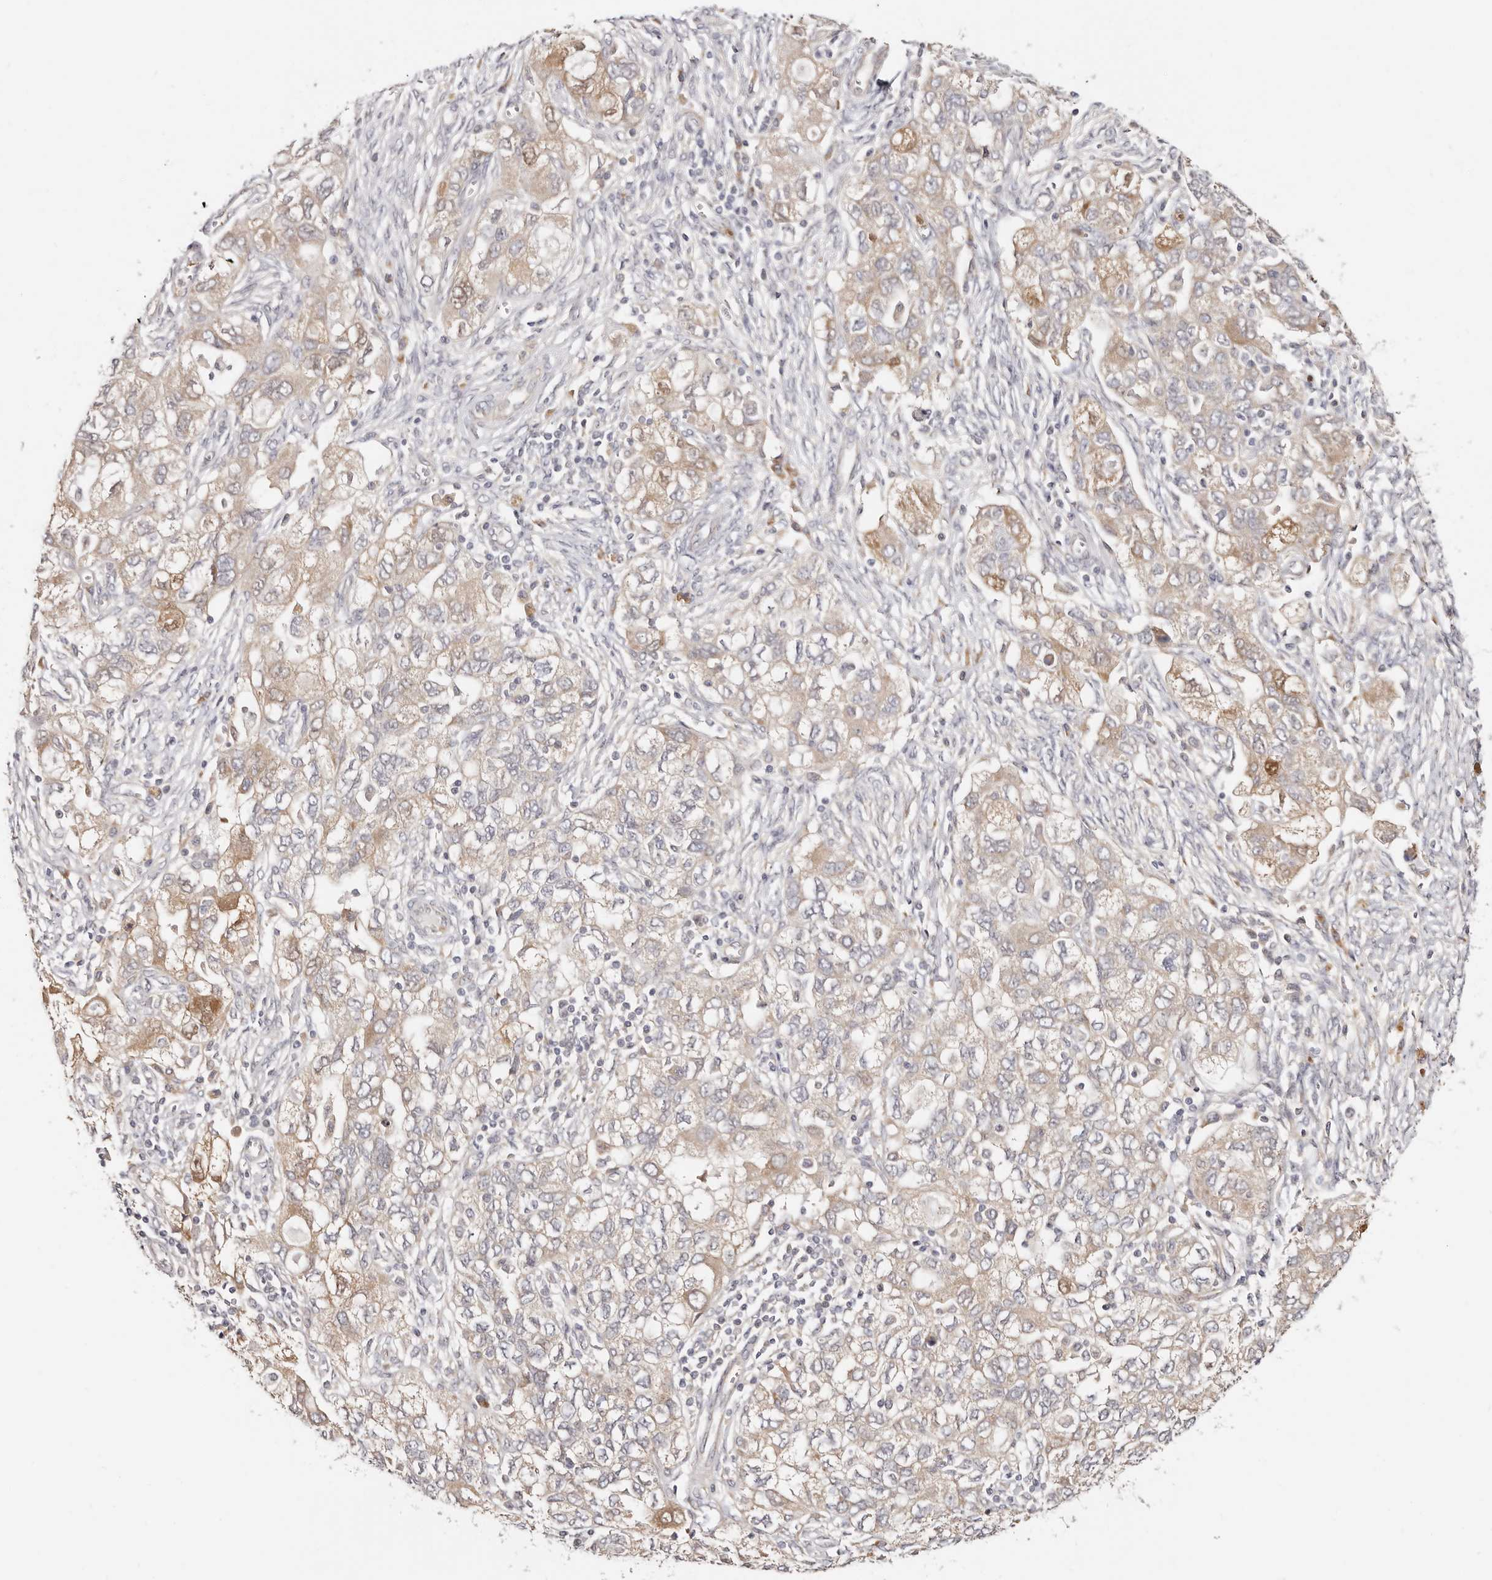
{"staining": {"intensity": "moderate", "quantity": "25%-75%", "location": "cytoplasmic/membranous"}, "tissue": "ovarian cancer", "cell_type": "Tumor cells", "image_type": "cancer", "snomed": [{"axis": "morphology", "description": "Carcinoma, NOS"}, {"axis": "morphology", "description": "Cystadenocarcinoma, serous, NOS"}, {"axis": "topography", "description": "Ovary"}], "caption": "Immunohistochemistry (IHC) photomicrograph of human serous cystadenocarcinoma (ovarian) stained for a protein (brown), which shows medium levels of moderate cytoplasmic/membranous positivity in approximately 25%-75% of tumor cells.", "gene": "BCL2L15", "patient": {"sex": "female", "age": 69}}